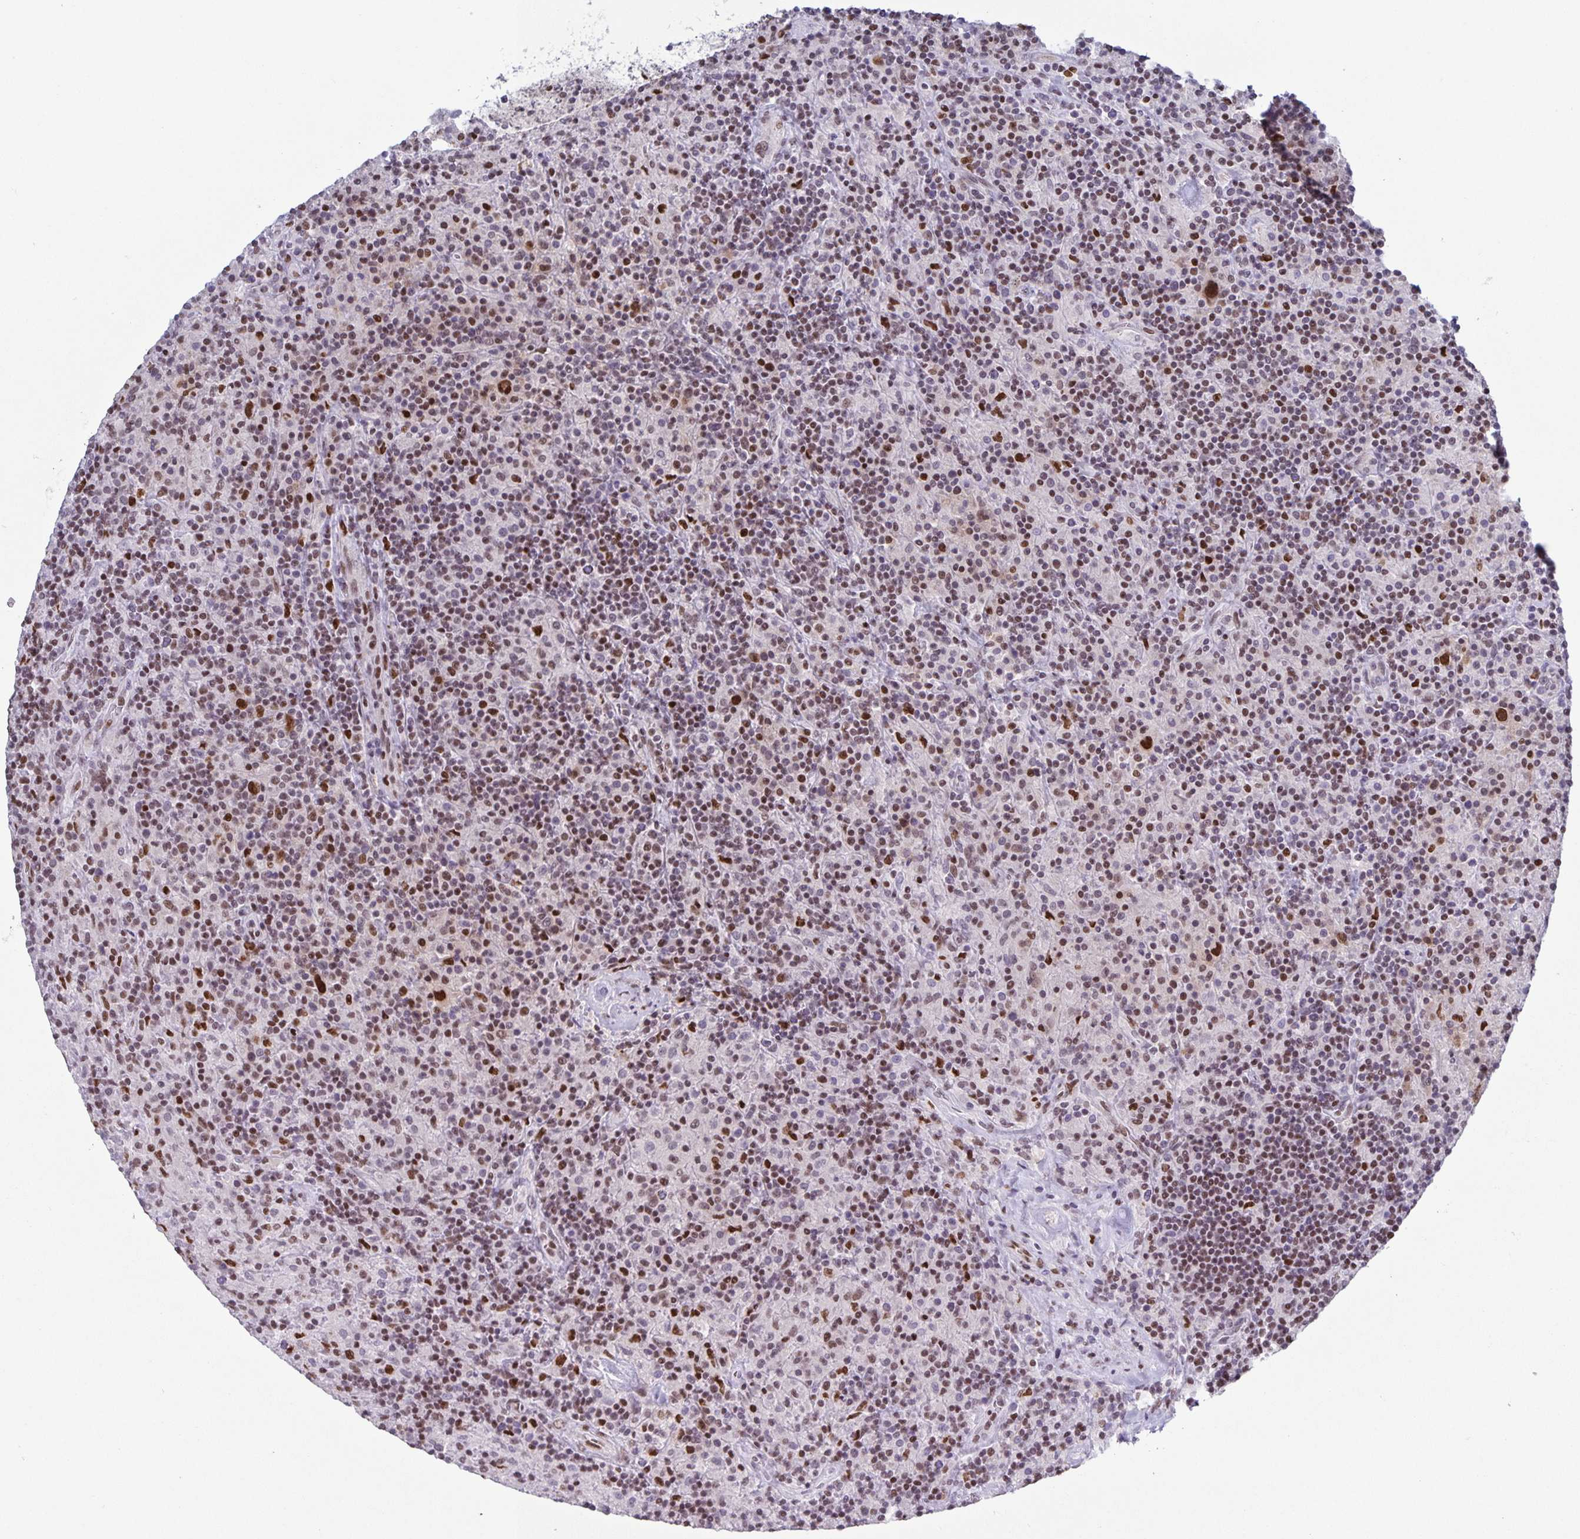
{"staining": {"intensity": "moderate", "quantity": ">75%", "location": "nuclear"}, "tissue": "lymphoma", "cell_type": "Tumor cells", "image_type": "cancer", "snomed": [{"axis": "morphology", "description": "Hodgkin's disease, NOS"}, {"axis": "topography", "description": "Lymph node"}], "caption": "Hodgkin's disease stained for a protein shows moderate nuclear positivity in tumor cells. The protein is shown in brown color, while the nuclei are stained blue.", "gene": "JUND", "patient": {"sex": "male", "age": 70}}